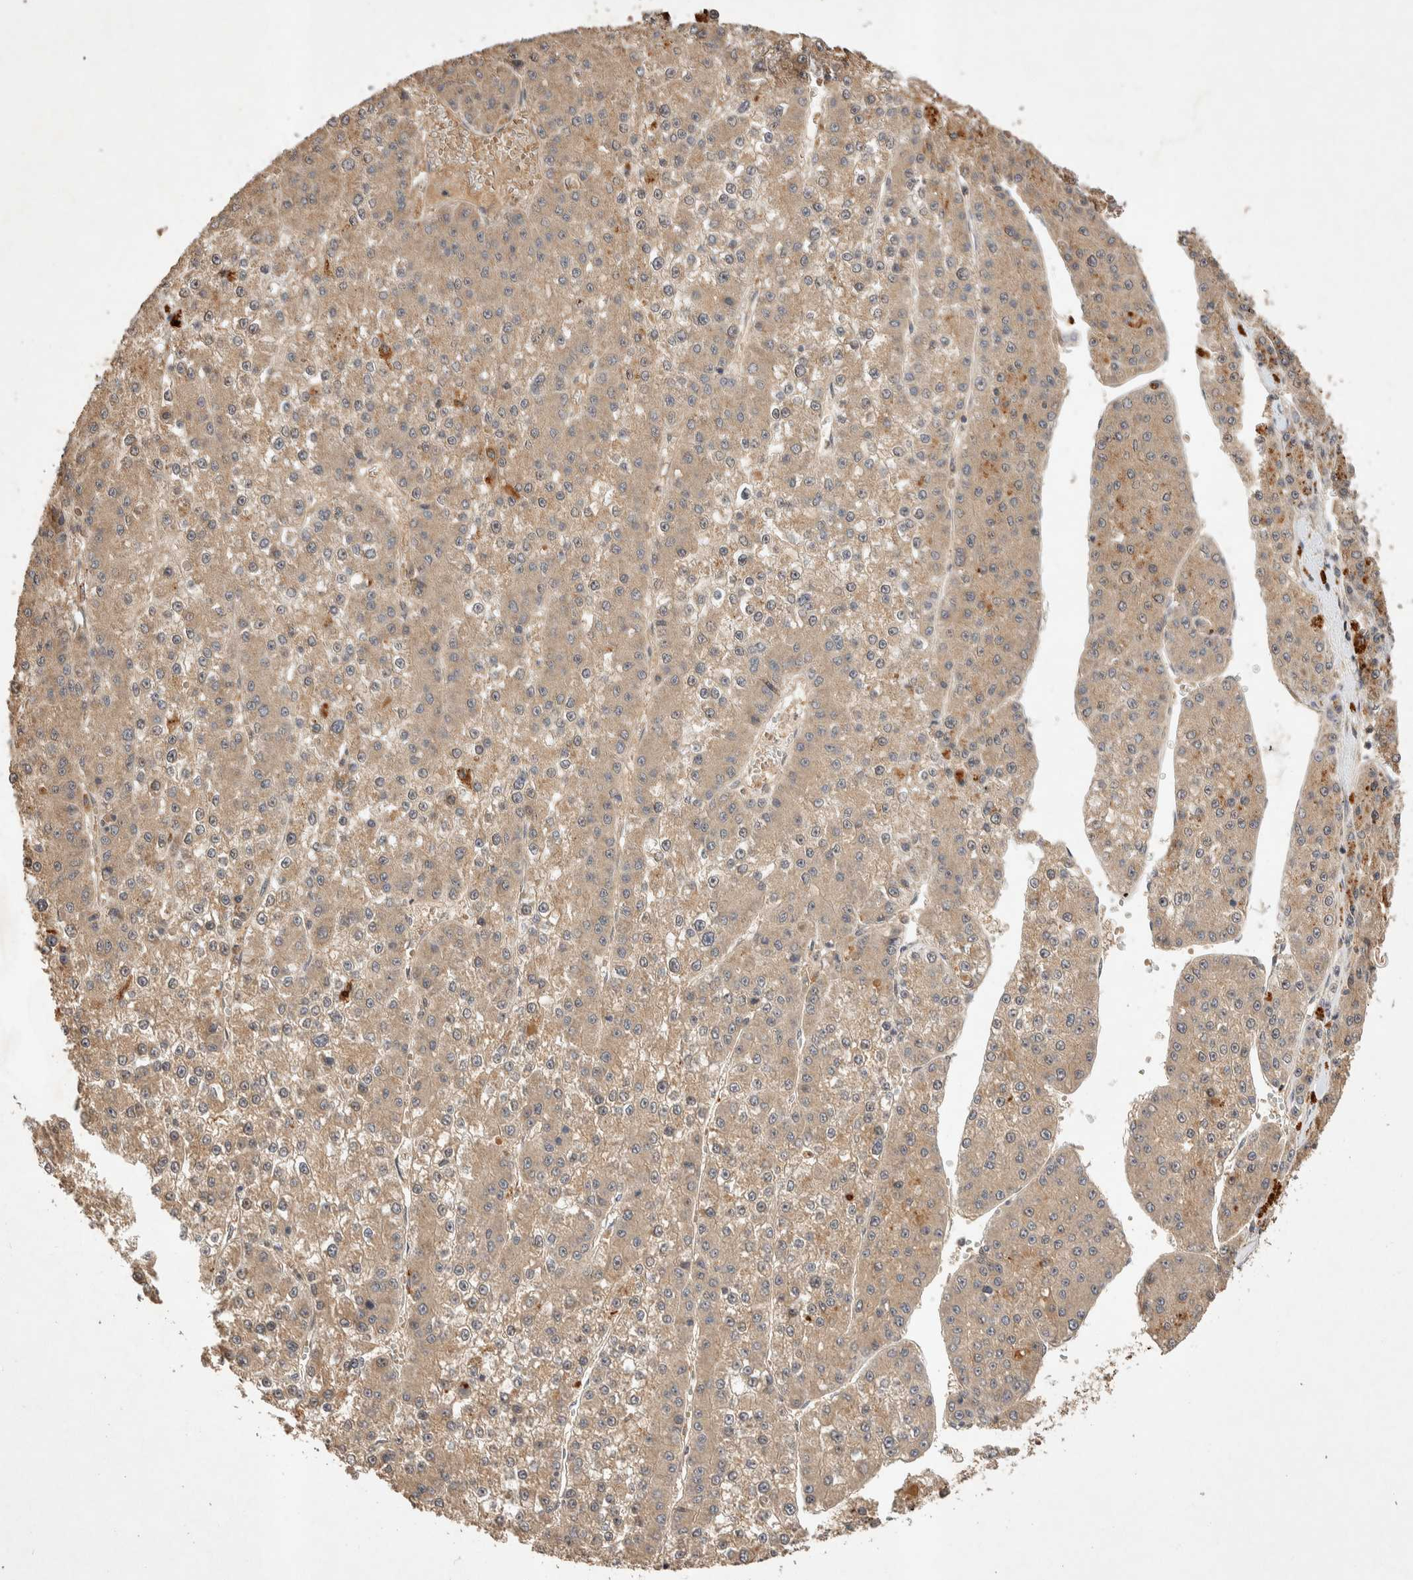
{"staining": {"intensity": "weak", "quantity": ">75%", "location": "cytoplasmic/membranous"}, "tissue": "liver cancer", "cell_type": "Tumor cells", "image_type": "cancer", "snomed": [{"axis": "morphology", "description": "Carcinoma, Hepatocellular, NOS"}, {"axis": "topography", "description": "Liver"}], "caption": "IHC of human liver cancer (hepatocellular carcinoma) displays low levels of weak cytoplasmic/membranous staining in approximately >75% of tumor cells.", "gene": "NSMAF", "patient": {"sex": "female", "age": 73}}